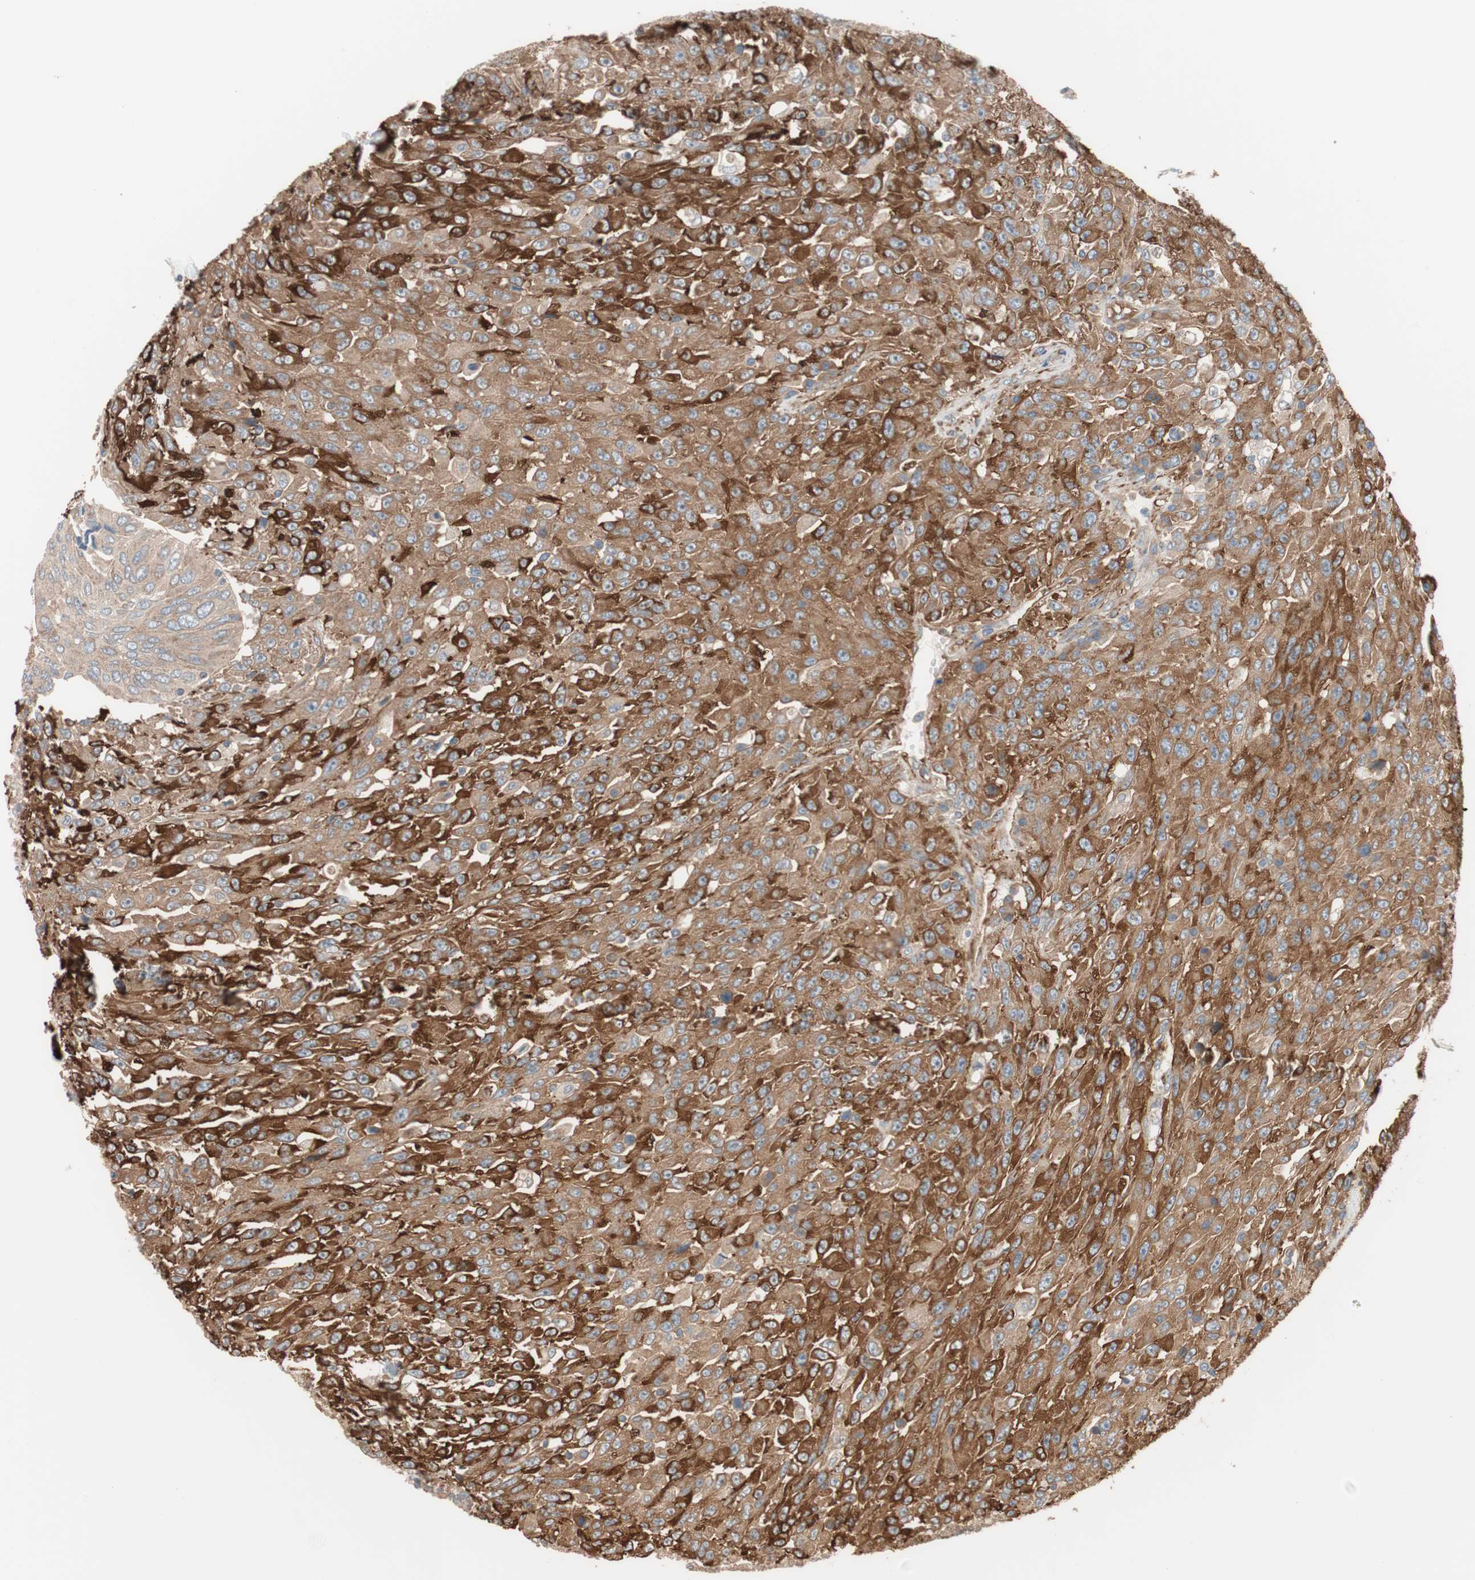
{"staining": {"intensity": "strong", "quantity": ">75%", "location": "cytoplasmic/membranous"}, "tissue": "urothelial cancer", "cell_type": "Tumor cells", "image_type": "cancer", "snomed": [{"axis": "morphology", "description": "Urothelial carcinoma, High grade"}, {"axis": "topography", "description": "Urinary bladder"}], "caption": "IHC (DAB (3,3'-diaminobenzidine)) staining of human urothelial cancer displays strong cytoplasmic/membranous protein positivity in approximately >75% of tumor cells.", "gene": "GPSM2", "patient": {"sex": "male", "age": 66}}